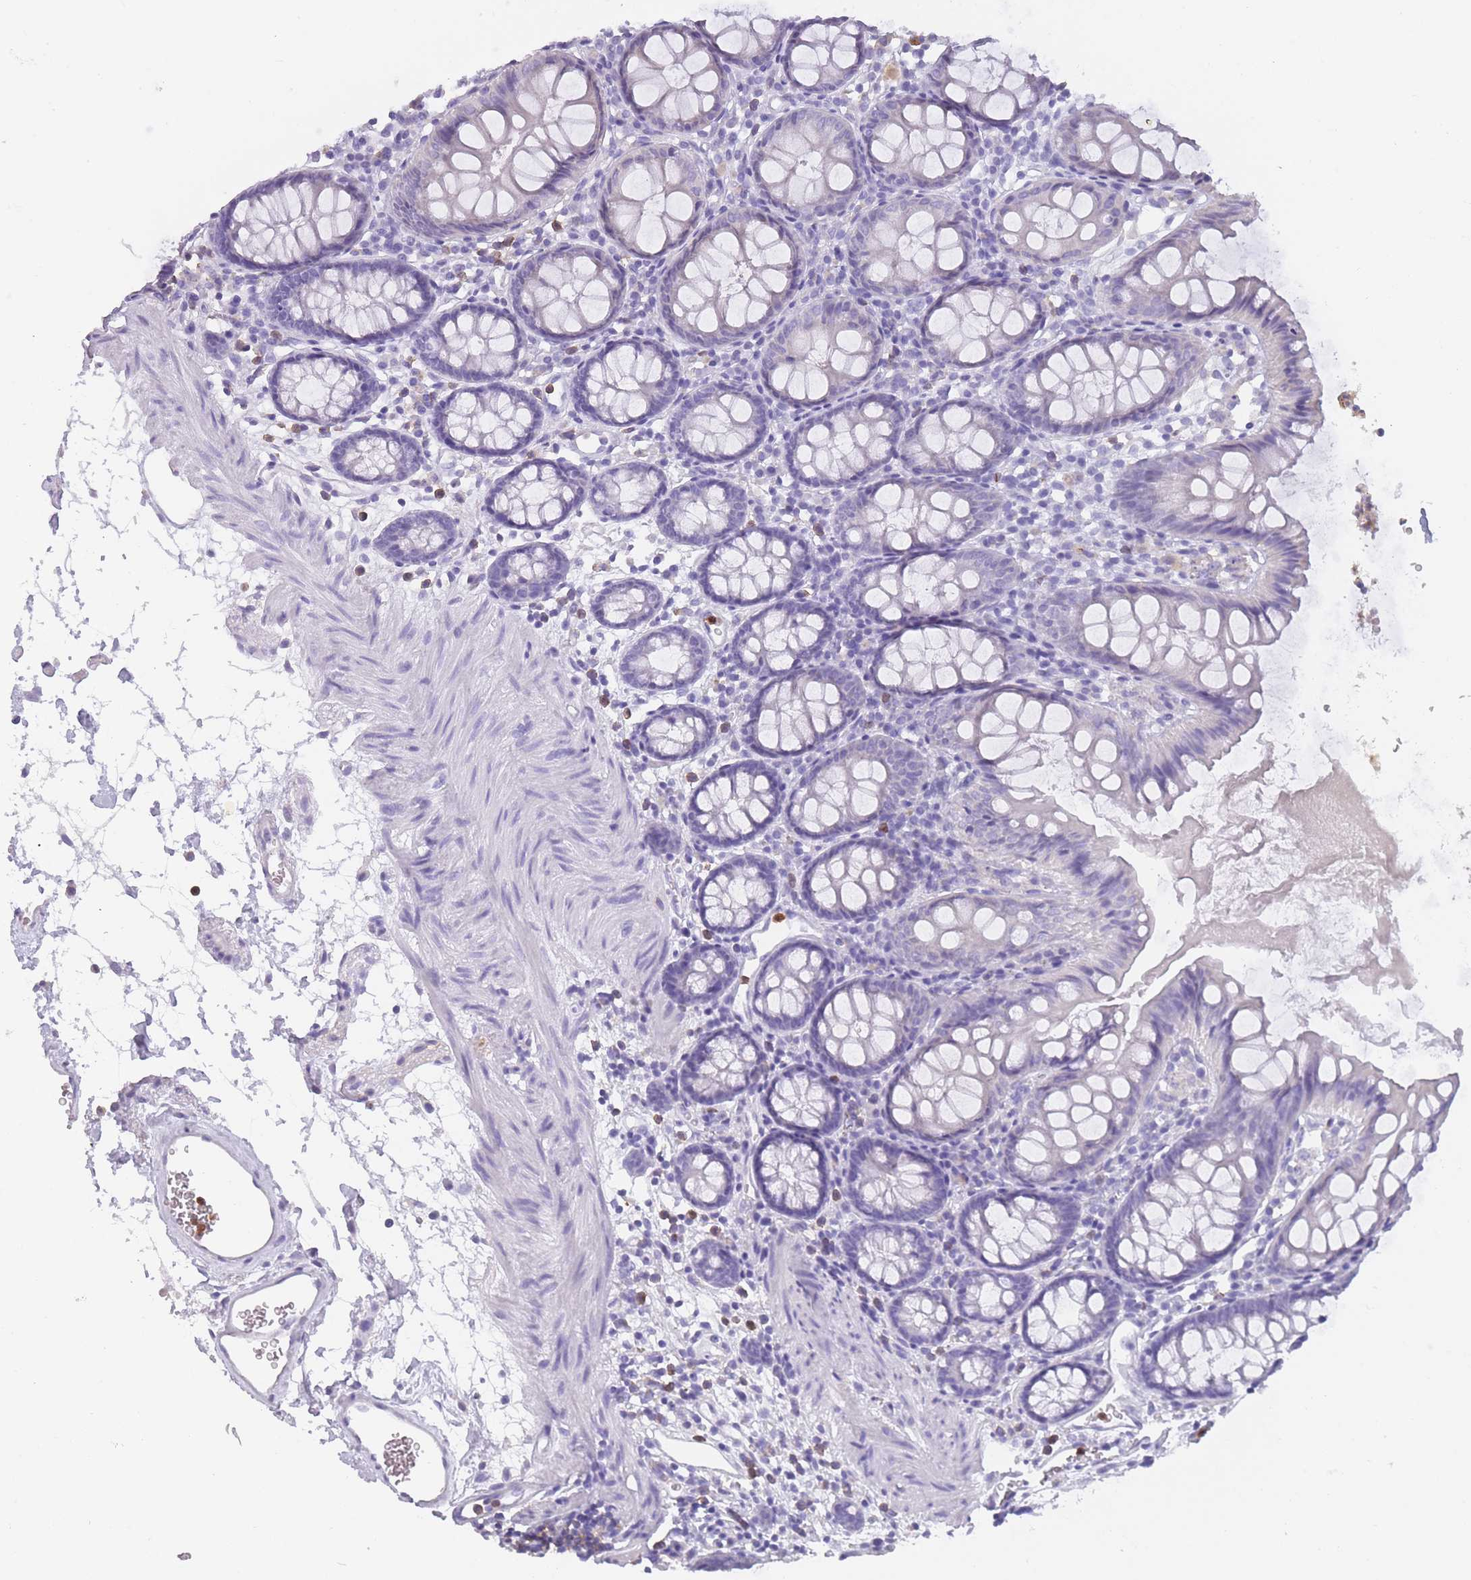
{"staining": {"intensity": "negative", "quantity": "none", "location": "none"}, "tissue": "colon", "cell_type": "Endothelial cells", "image_type": "normal", "snomed": [{"axis": "morphology", "description": "Normal tissue, NOS"}, {"axis": "topography", "description": "Colon"}], "caption": "Histopathology image shows no significant protein staining in endothelial cells of normal colon. (Immunohistochemistry, brightfield microscopy, high magnification).", "gene": "CR1L", "patient": {"sex": "female", "age": 84}}